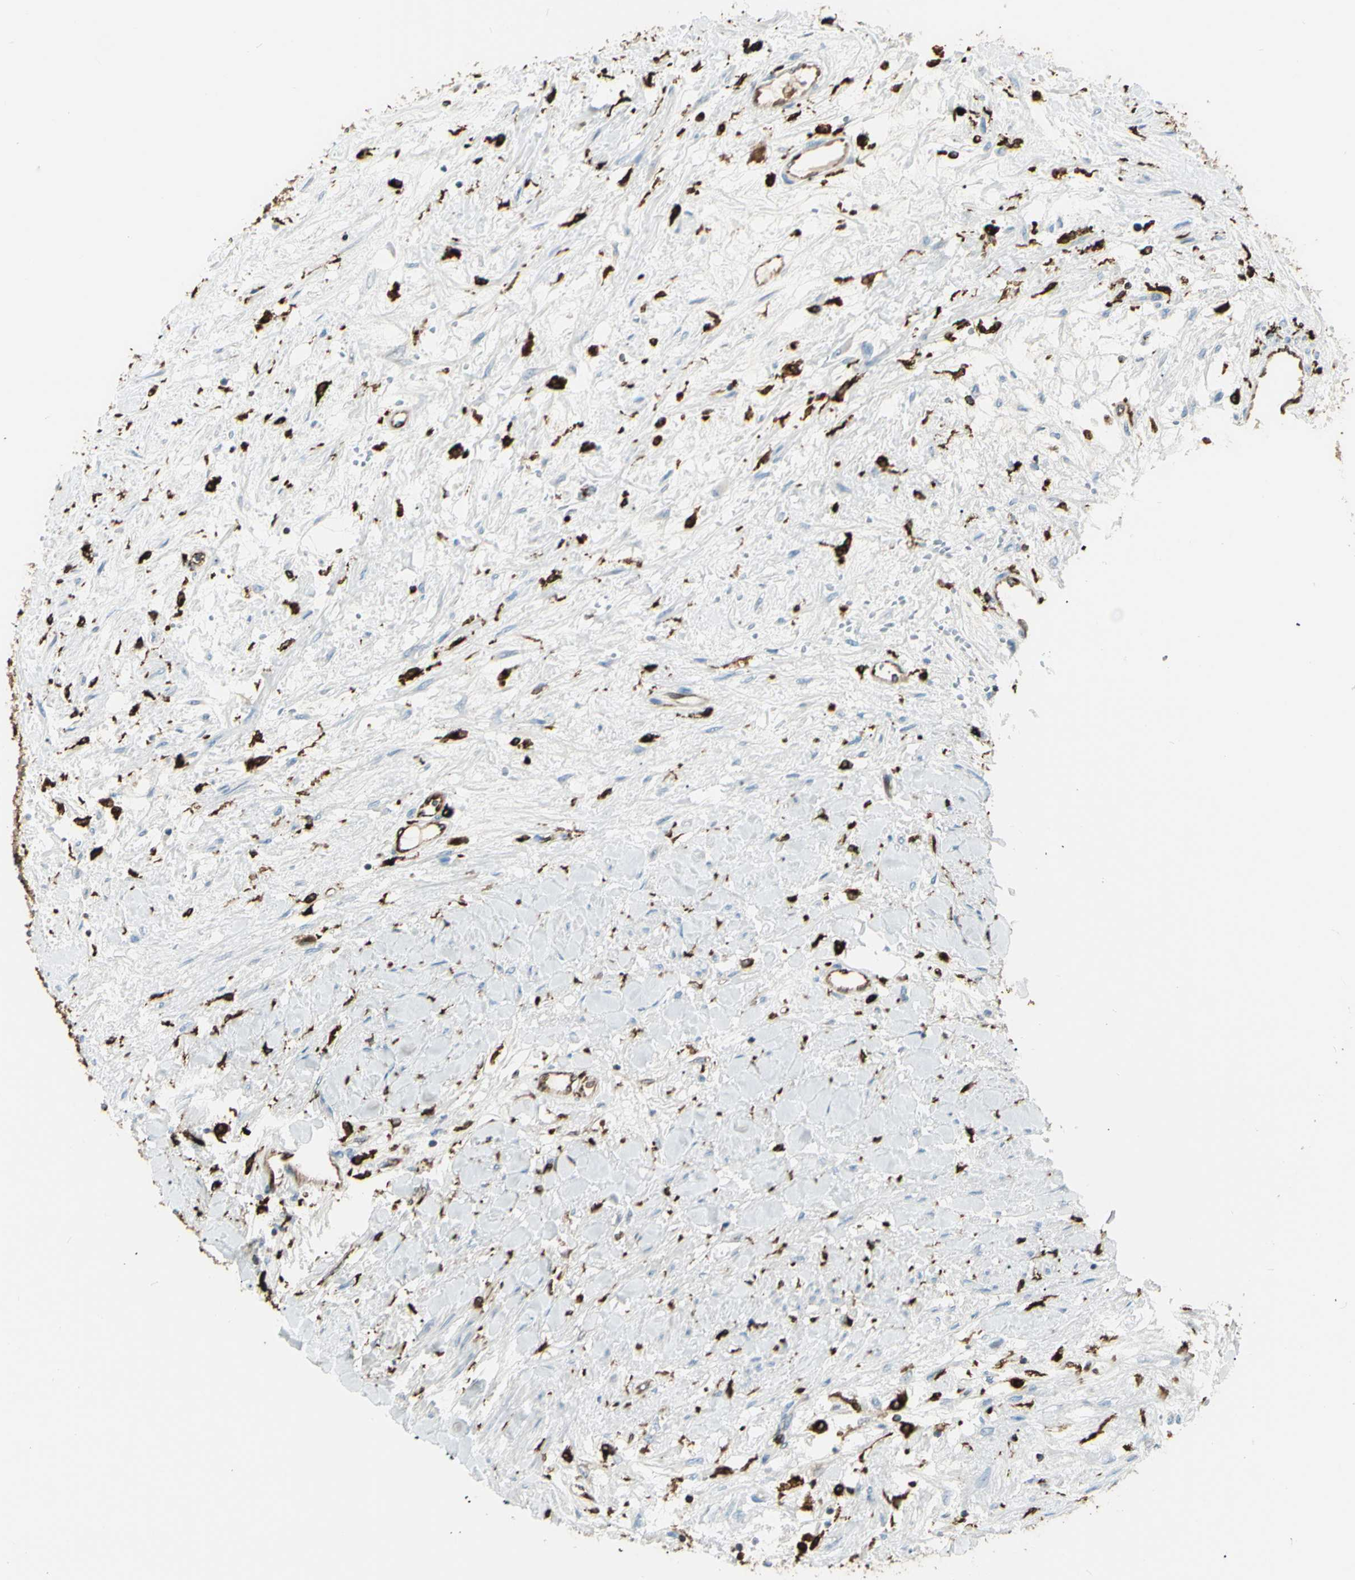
{"staining": {"intensity": "negative", "quantity": "none", "location": "none"}, "tissue": "renal cancer", "cell_type": "Tumor cells", "image_type": "cancer", "snomed": [{"axis": "morphology", "description": "Adenocarcinoma, NOS"}, {"axis": "topography", "description": "Kidney"}], "caption": "There is no significant staining in tumor cells of adenocarcinoma (renal).", "gene": "CD74", "patient": {"sex": "male", "age": 68}}